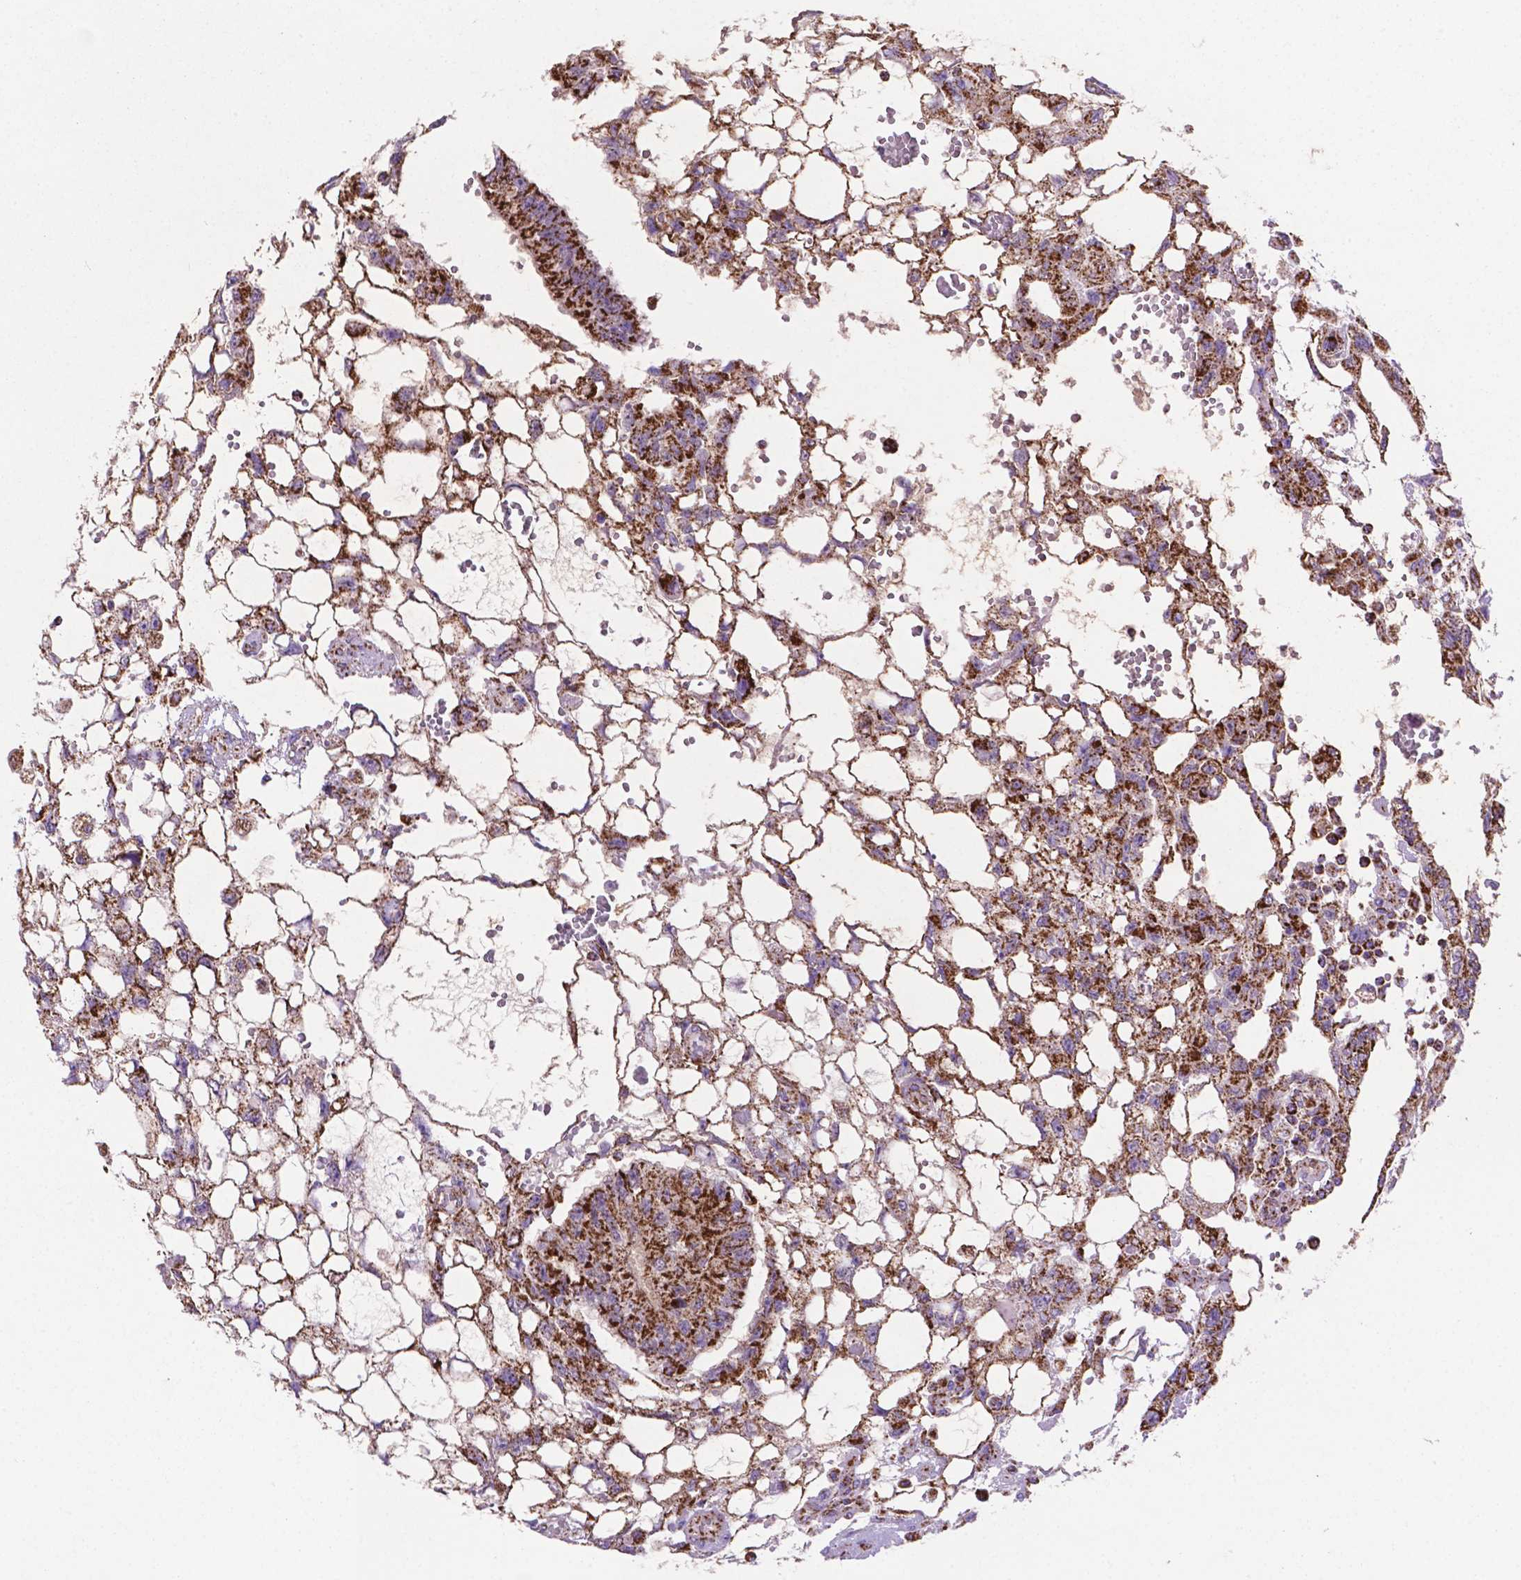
{"staining": {"intensity": "strong", "quantity": ">75%", "location": "cytoplasmic/membranous"}, "tissue": "testis cancer", "cell_type": "Tumor cells", "image_type": "cancer", "snomed": [{"axis": "morphology", "description": "Carcinoma, Embryonal, NOS"}, {"axis": "topography", "description": "Testis"}], "caption": "Immunohistochemistry (IHC) of testis embryonal carcinoma demonstrates high levels of strong cytoplasmic/membranous staining in approximately >75% of tumor cells.", "gene": "HSPD1", "patient": {"sex": "male", "age": 32}}